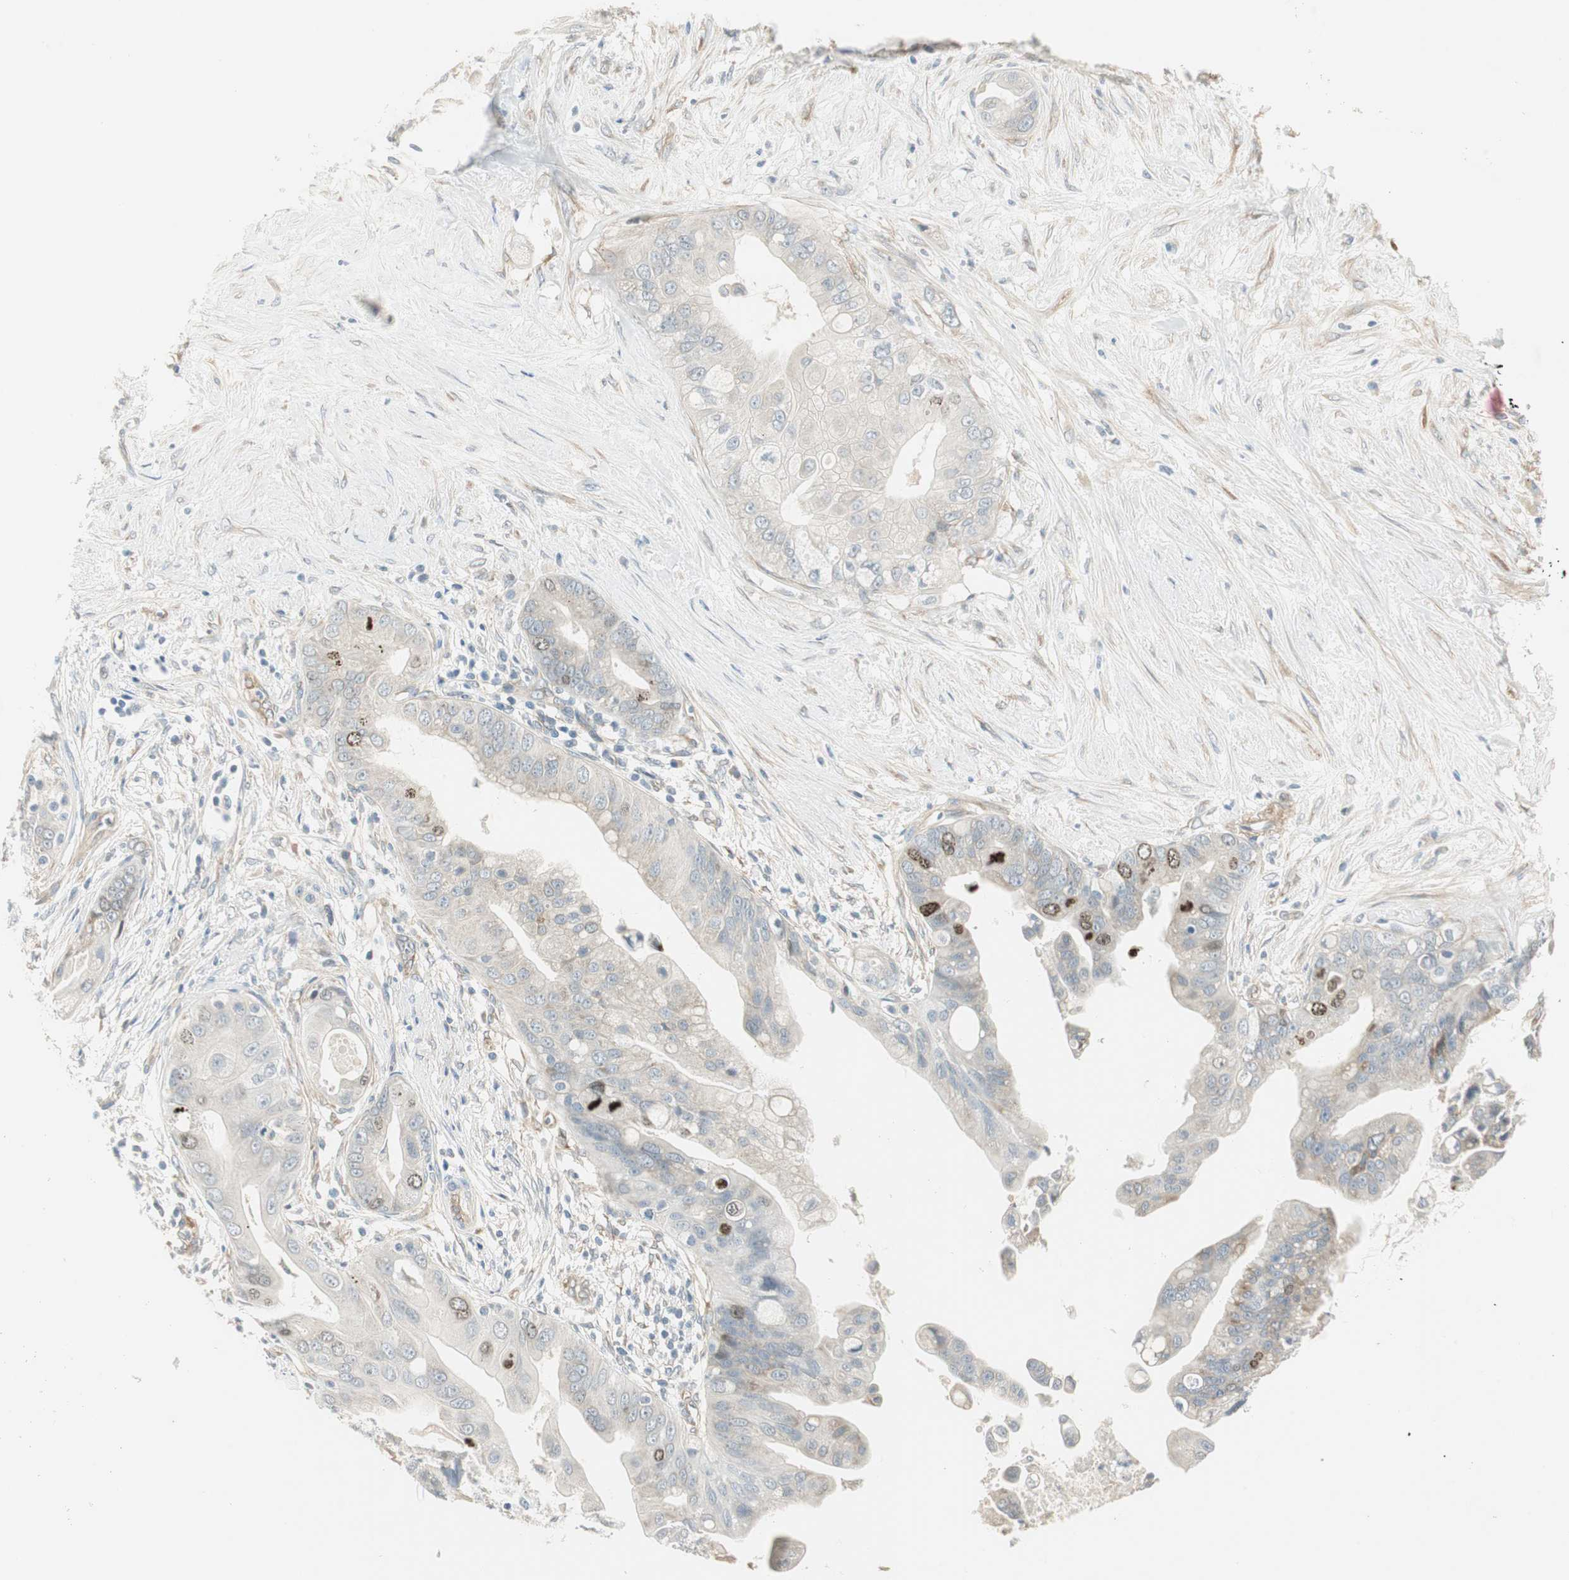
{"staining": {"intensity": "weak", "quantity": "<25%", "location": "nuclear"}, "tissue": "pancreatic cancer", "cell_type": "Tumor cells", "image_type": "cancer", "snomed": [{"axis": "morphology", "description": "Adenocarcinoma, NOS"}, {"axis": "topography", "description": "Pancreas"}], "caption": "Immunohistochemistry of human adenocarcinoma (pancreatic) shows no staining in tumor cells. (Immunohistochemistry (ihc), brightfield microscopy, high magnification).", "gene": "STON1-GTF2A1L", "patient": {"sex": "female", "age": 75}}